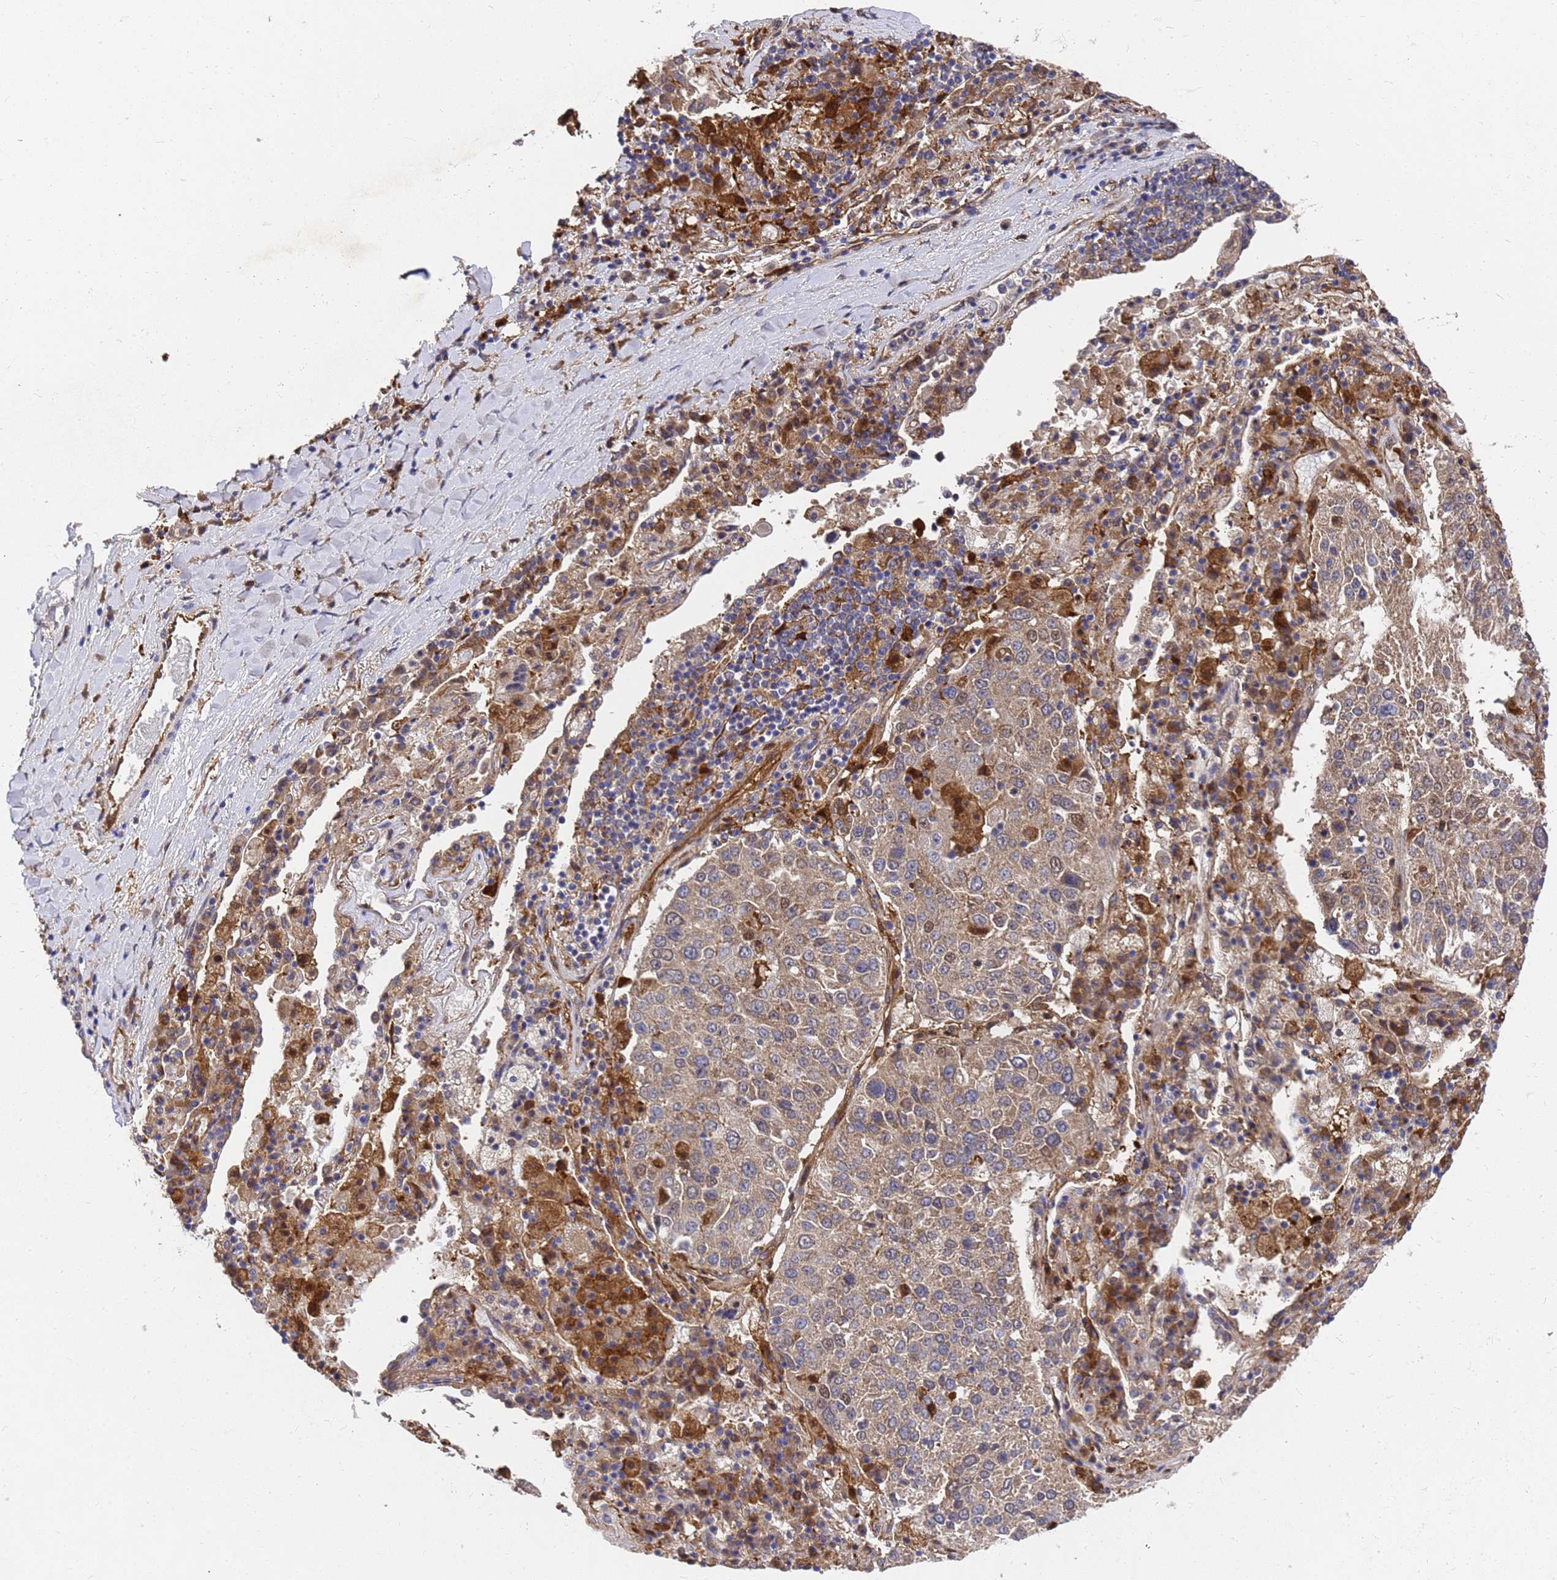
{"staining": {"intensity": "weak", "quantity": "<25%", "location": "cytoplasmic/membranous"}, "tissue": "lung cancer", "cell_type": "Tumor cells", "image_type": "cancer", "snomed": [{"axis": "morphology", "description": "Squamous cell carcinoma, NOS"}, {"axis": "topography", "description": "Lung"}], "caption": "Immunohistochemistry (IHC) of lung squamous cell carcinoma shows no staining in tumor cells. Nuclei are stained in blue.", "gene": "SLC35E2B", "patient": {"sex": "male", "age": 65}}